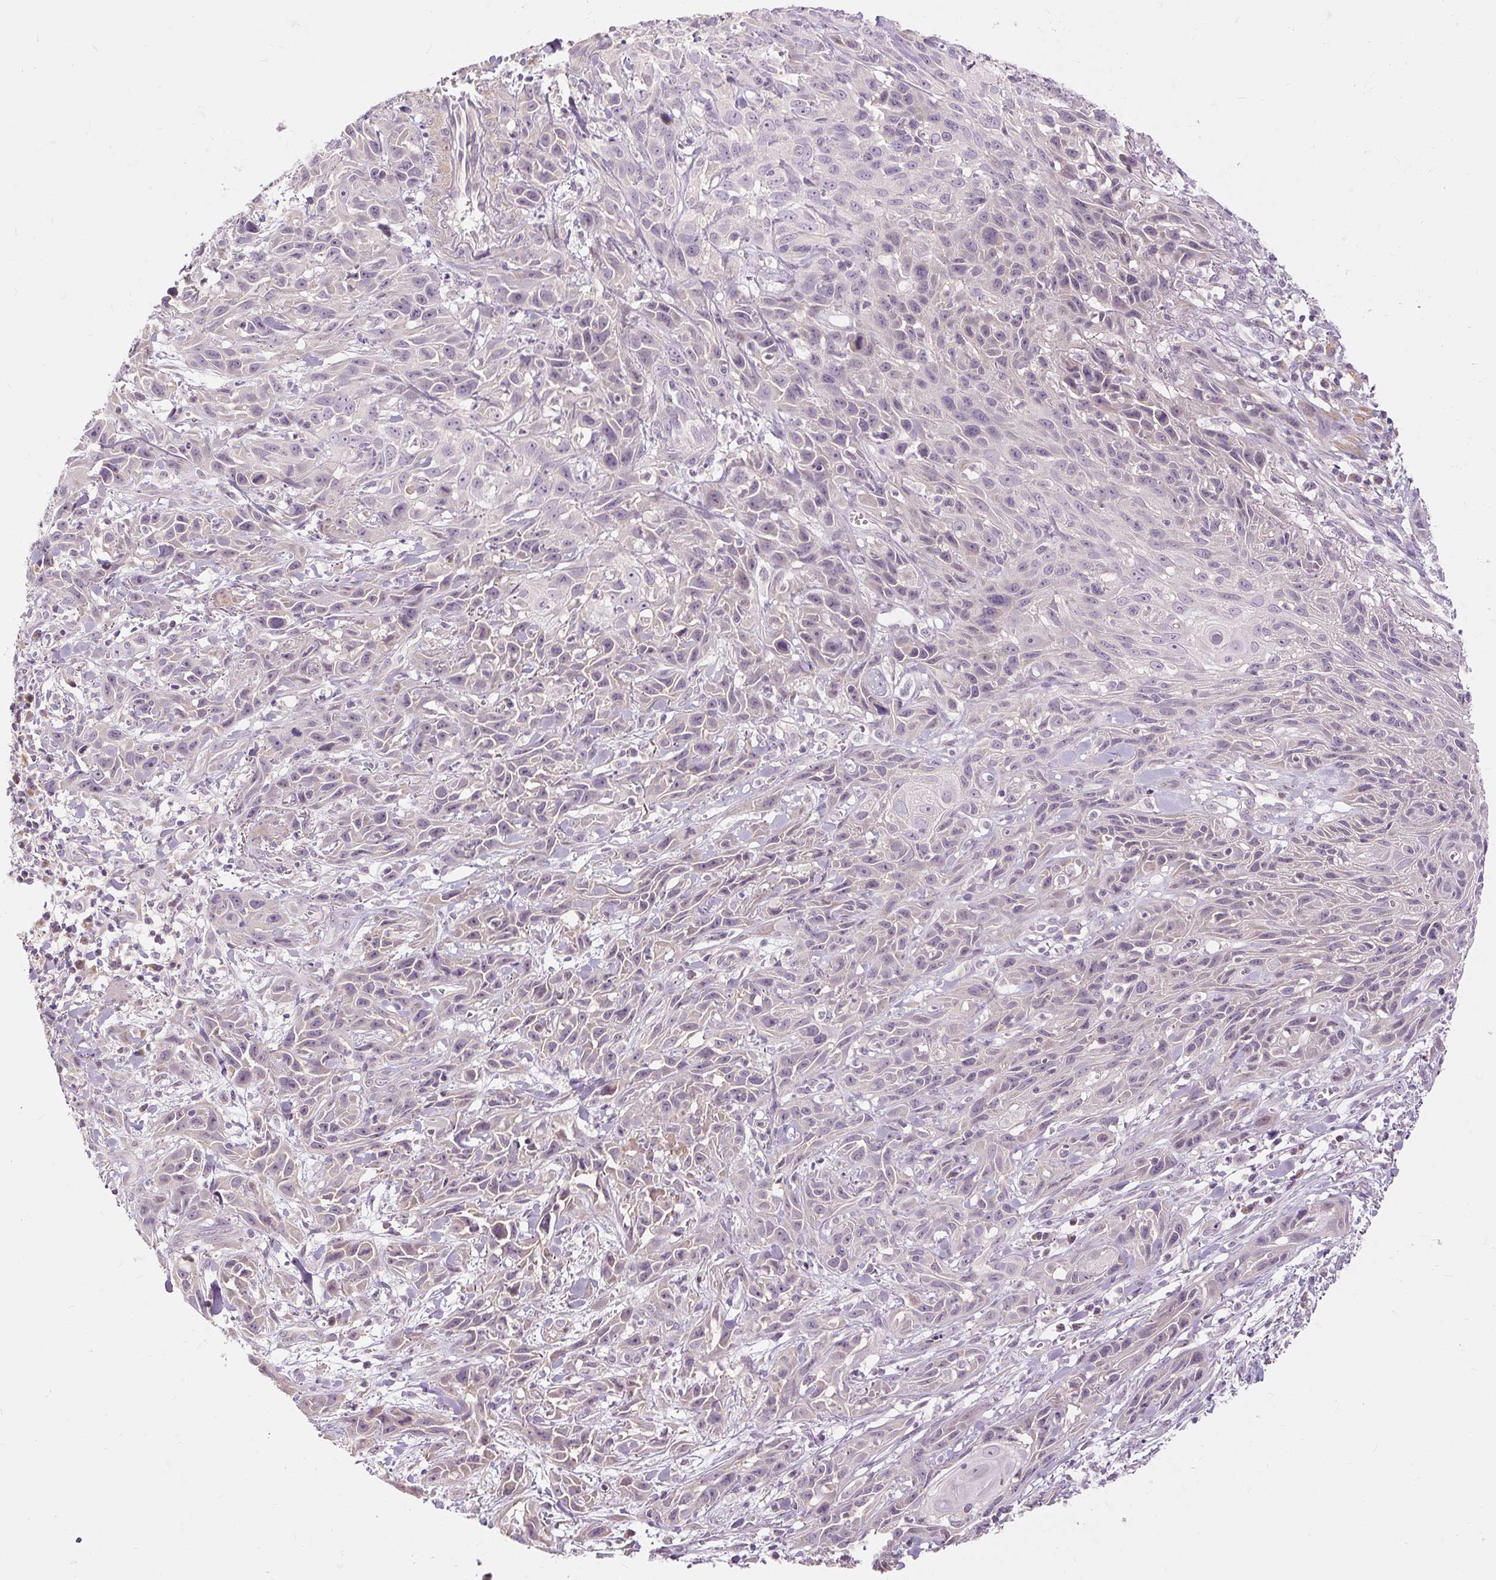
{"staining": {"intensity": "negative", "quantity": "none", "location": "none"}, "tissue": "skin cancer", "cell_type": "Tumor cells", "image_type": "cancer", "snomed": [{"axis": "morphology", "description": "Squamous cell carcinoma, NOS"}, {"axis": "topography", "description": "Skin"}, {"axis": "topography", "description": "Vulva"}], "caption": "Micrograph shows no protein staining in tumor cells of skin cancer tissue.", "gene": "CAPN3", "patient": {"sex": "female", "age": 83}}